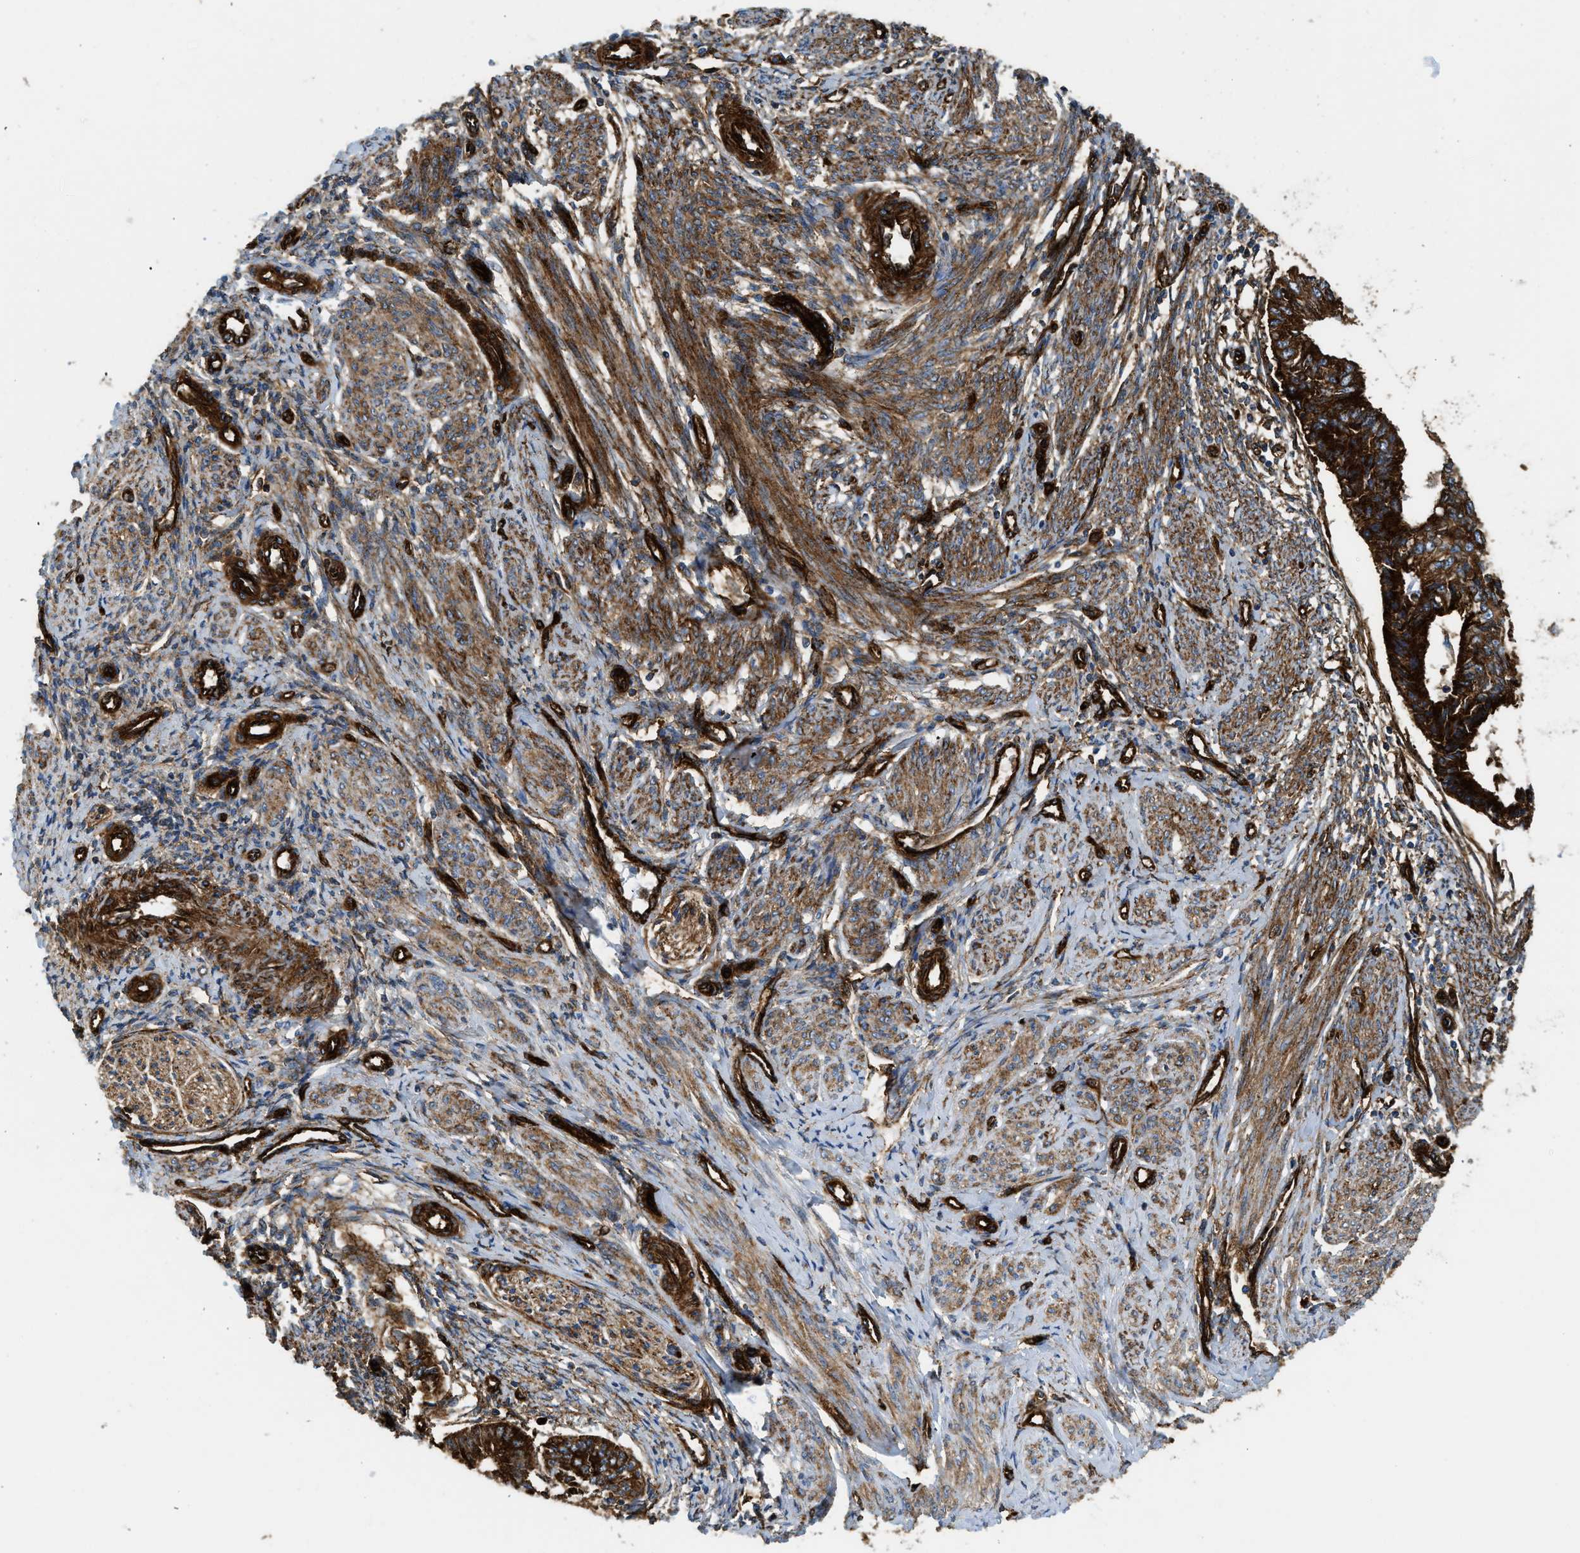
{"staining": {"intensity": "strong", "quantity": ">75%", "location": "cytoplasmic/membranous"}, "tissue": "endometrial cancer", "cell_type": "Tumor cells", "image_type": "cancer", "snomed": [{"axis": "morphology", "description": "Adenocarcinoma, NOS"}, {"axis": "topography", "description": "Endometrium"}], "caption": "Adenocarcinoma (endometrial) stained for a protein (brown) exhibits strong cytoplasmic/membranous positive positivity in approximately >75% of tumor cells.", "gene": "HIP1", "patient": {"sex": "female", "age": 32}}